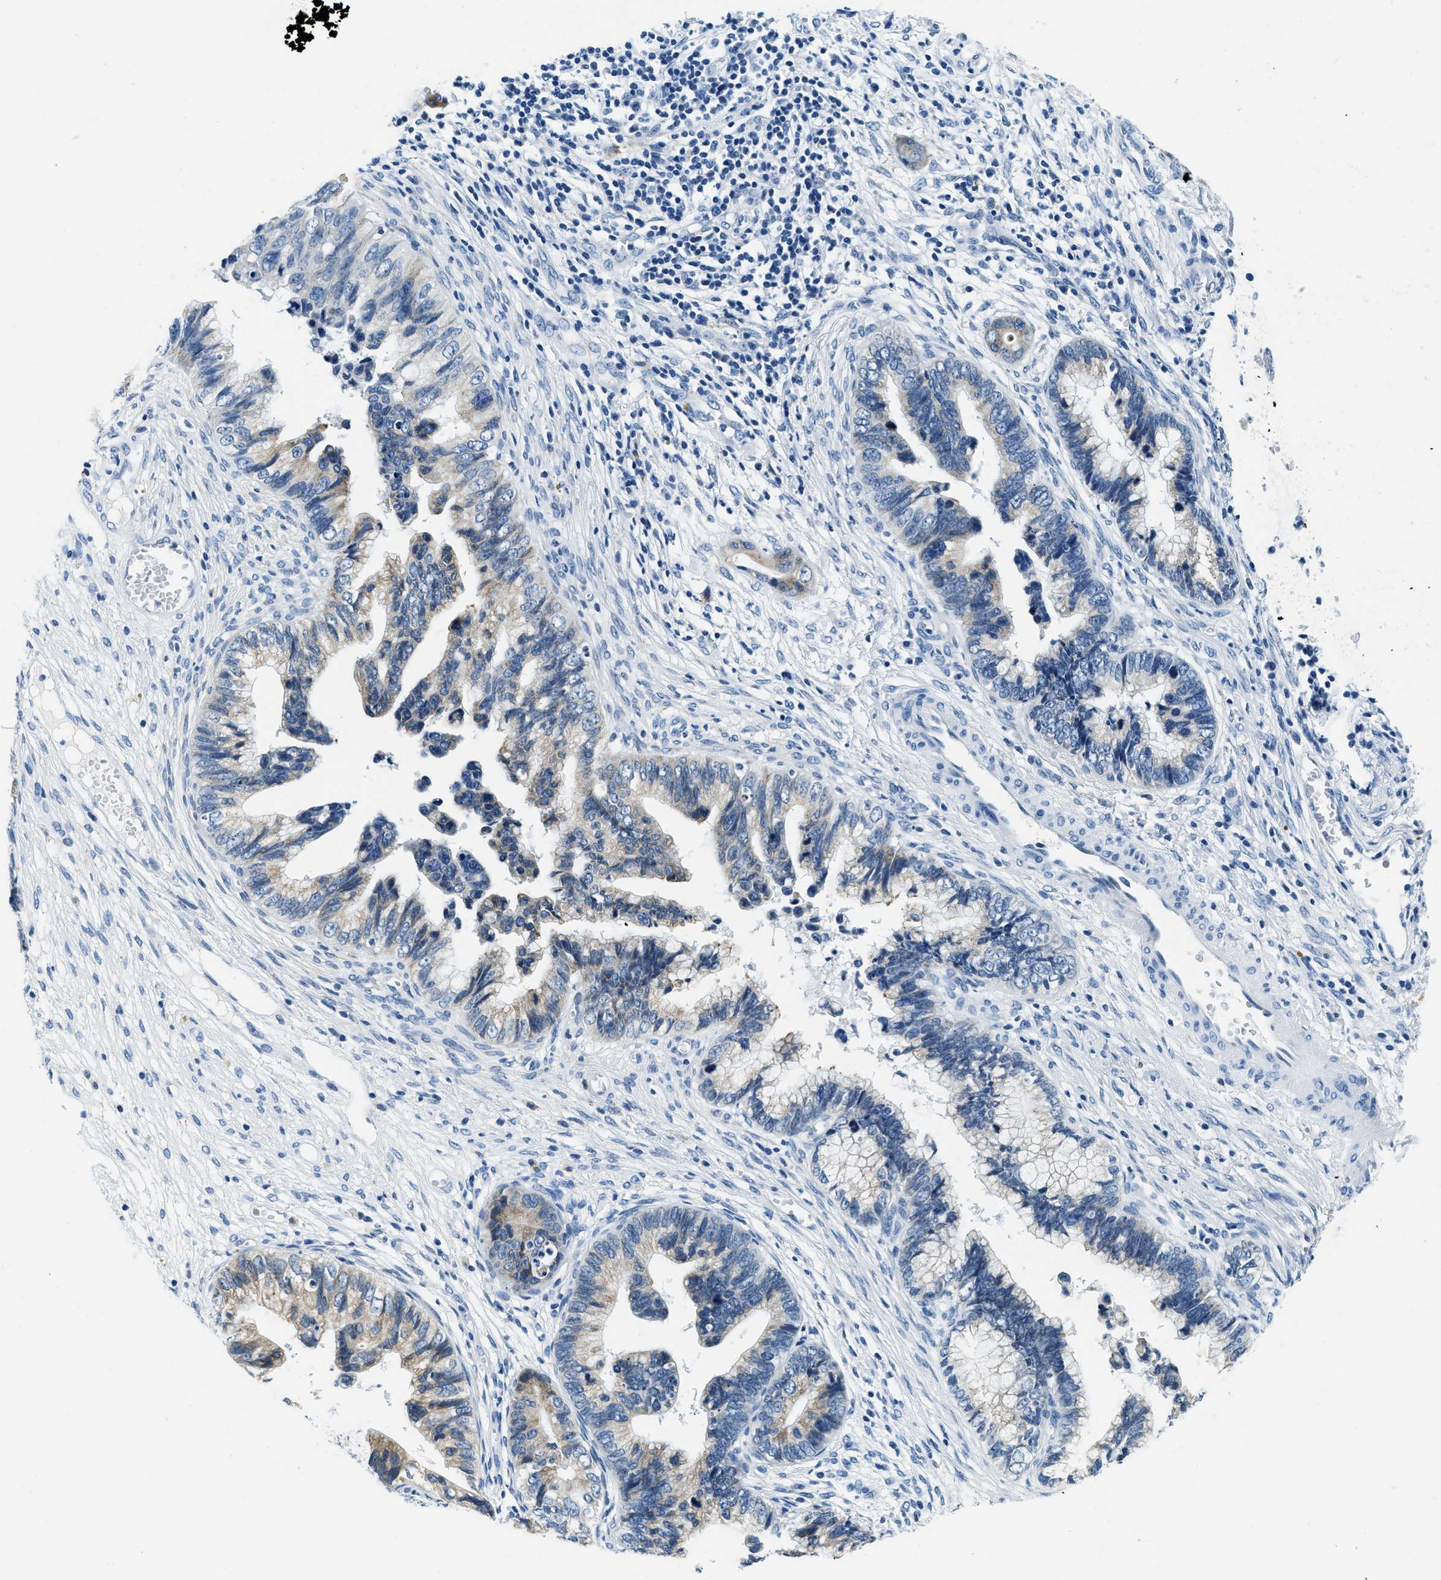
{"staining": {"intensity": "weak", "quantity": "25%-75%", "location": "cytoplasmic/membranous"}, "tissue": "cervical cancer", "cell_type": "Tumor cells", "image_type": "cancer", "snomed": [{"axis": "morphology", "description": "Adenocarcinoma, NOS"}, {"axis": "topography", "description": "Cervix"}], "caption": "Protein staining reveals weak cytoplasmic/membranous staining in about 25%-75% of tumor cells in adenocarcinoma (cervical).", "gene": "UBAC2", "patient": {"sex": "female", "age": 44}}